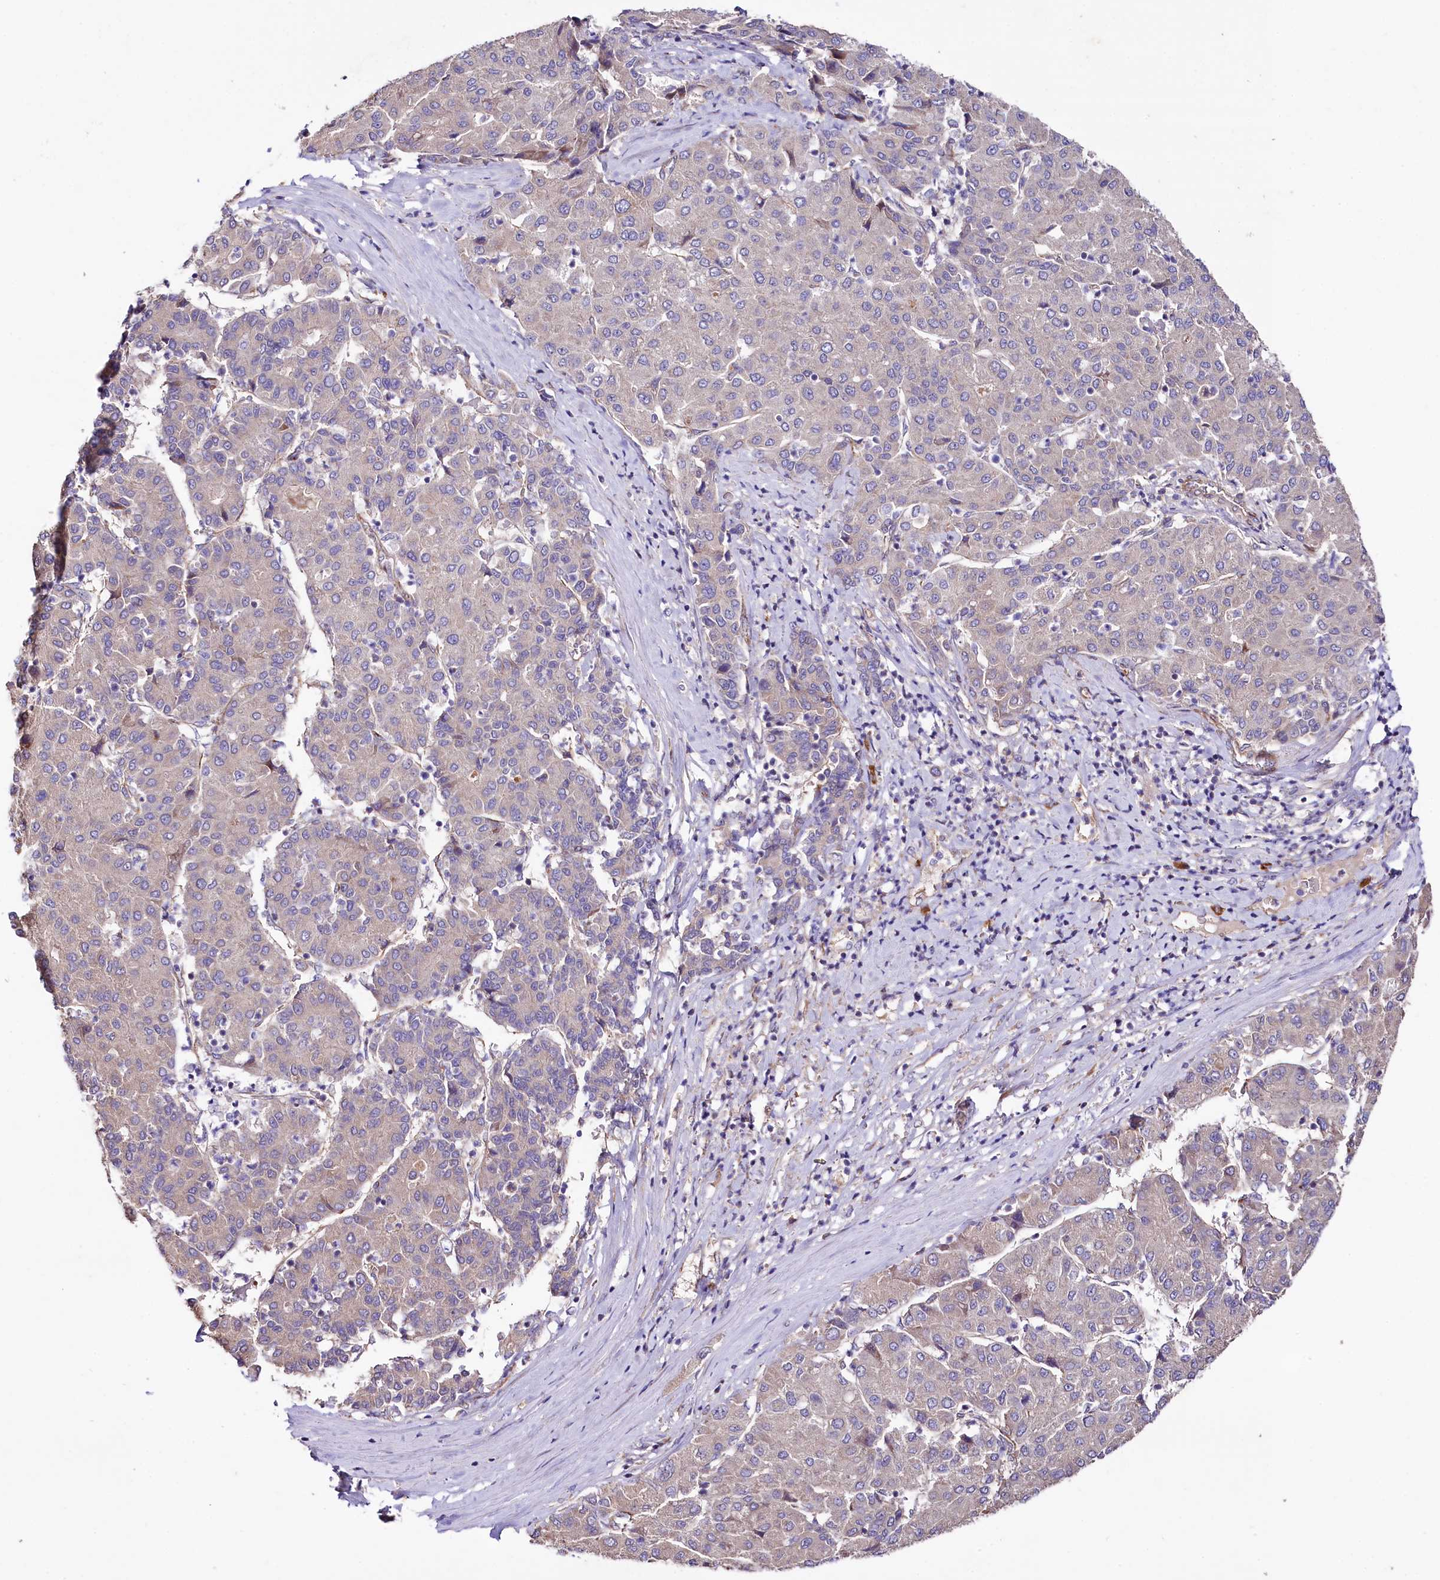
{"staining": {"intensity": "negative", "quantity": "none", "location": "none"}, "tissue": "liver cancer", "cell_type": "Tumor cells", "image_type": "cancer", "snomed": [{"axis": "morphology", "description": "Carcinoma, Hepatocellular, NOS"}, {"axis": "topography", "description": "Liver"}], "caption": "An image of human liver cancer is negative for staining in tumor cells.", "gene": "SPATS2", "patient": {"sex": "male", "age": 65}}